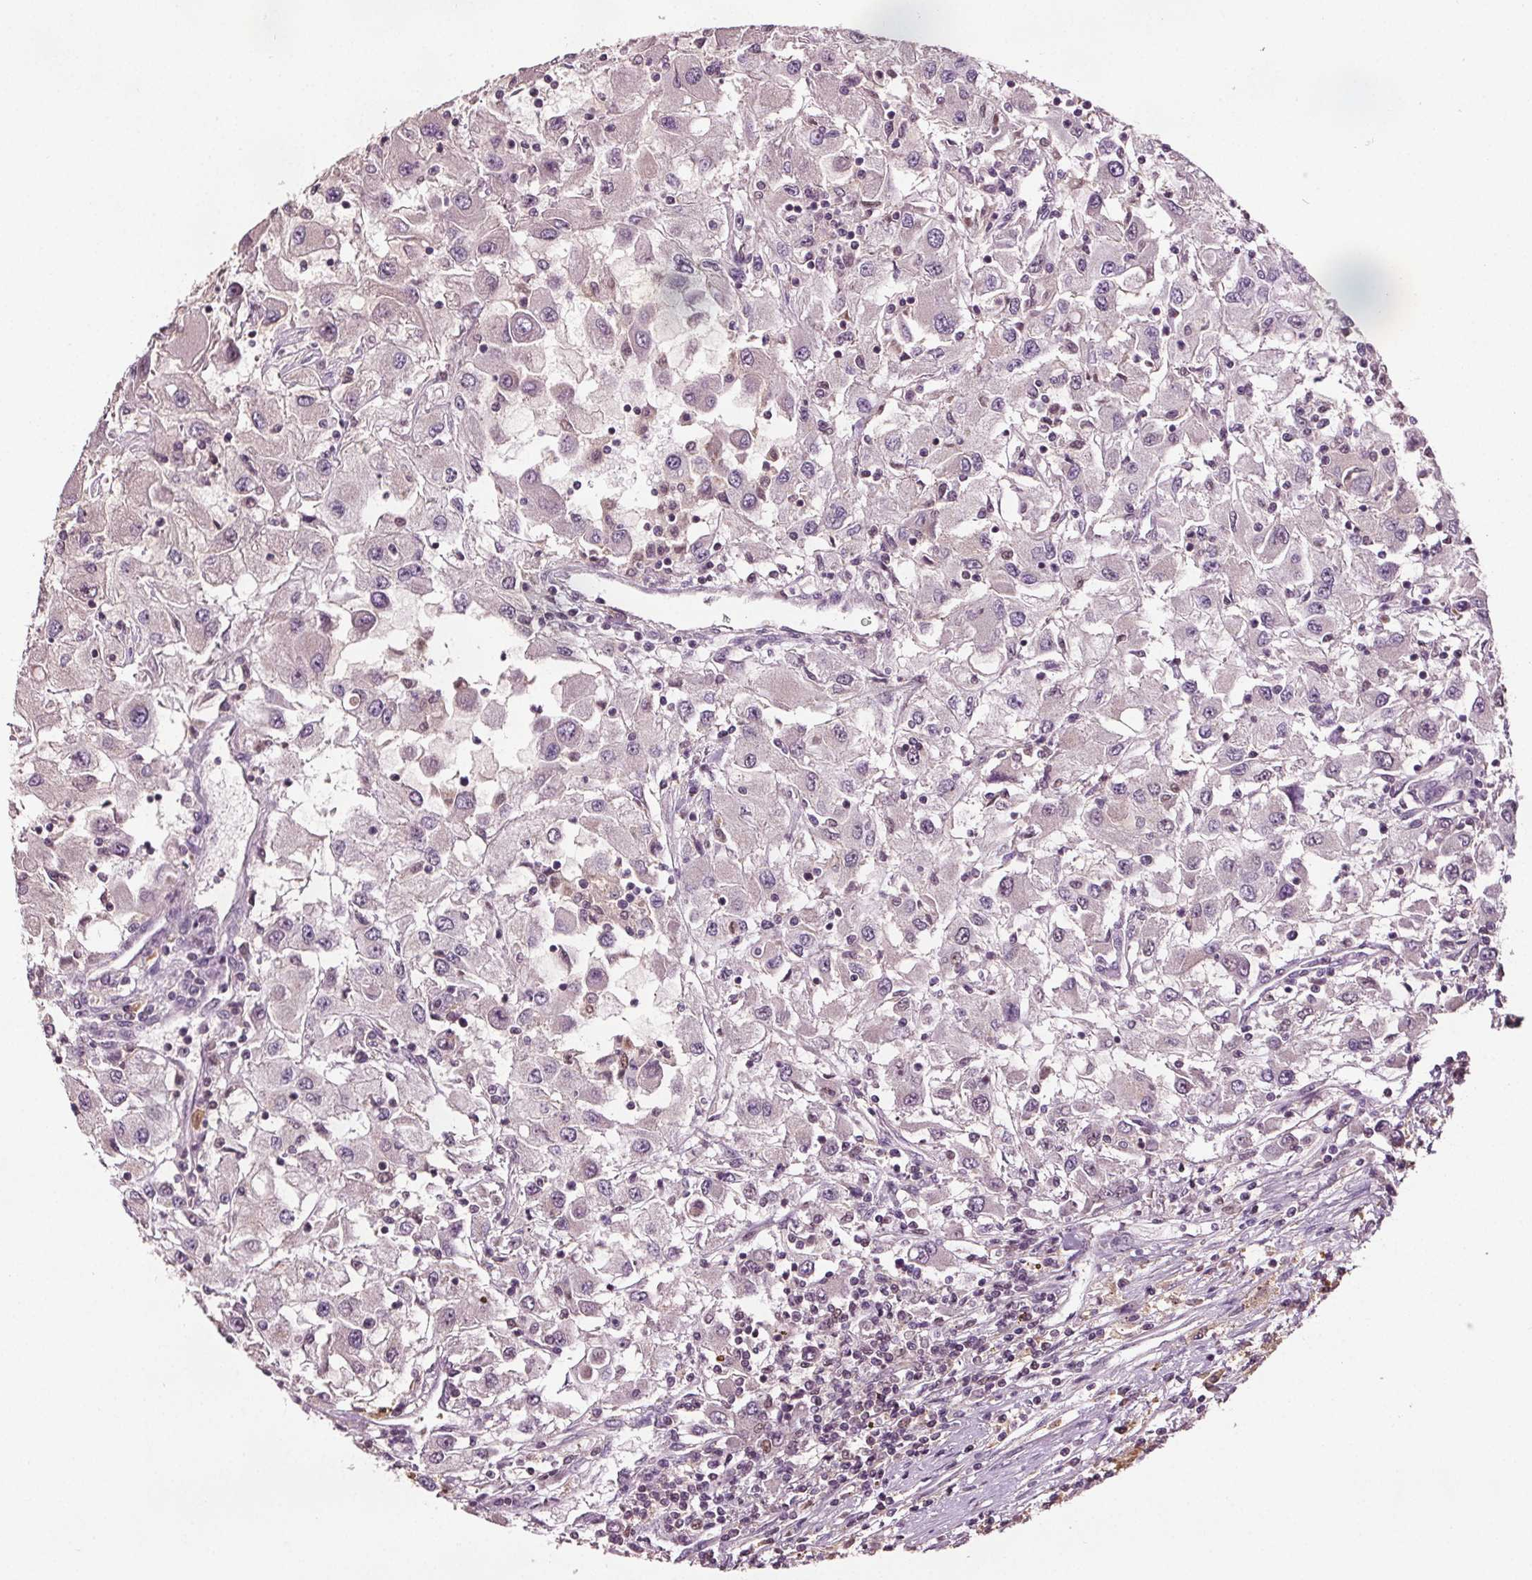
{"staining": {"intensity": "negative", "quantity": "none", "location": "none"}, "tissue": "renal cancer", "cell_type": "Tumor cells", "image_type": "cancer", "snomed": [{"axis": "morphology", "description": "Adenocarcinoma, NOS"}, {"axis": "topography", "description": "Kidney"}], "caption": "Adenocarcinoma (renal) was stained to show a protein in brown. There is no significant expression in tumor cells.", "gene": "DDX11", "patient": {"sex": "female", "age": 67}}